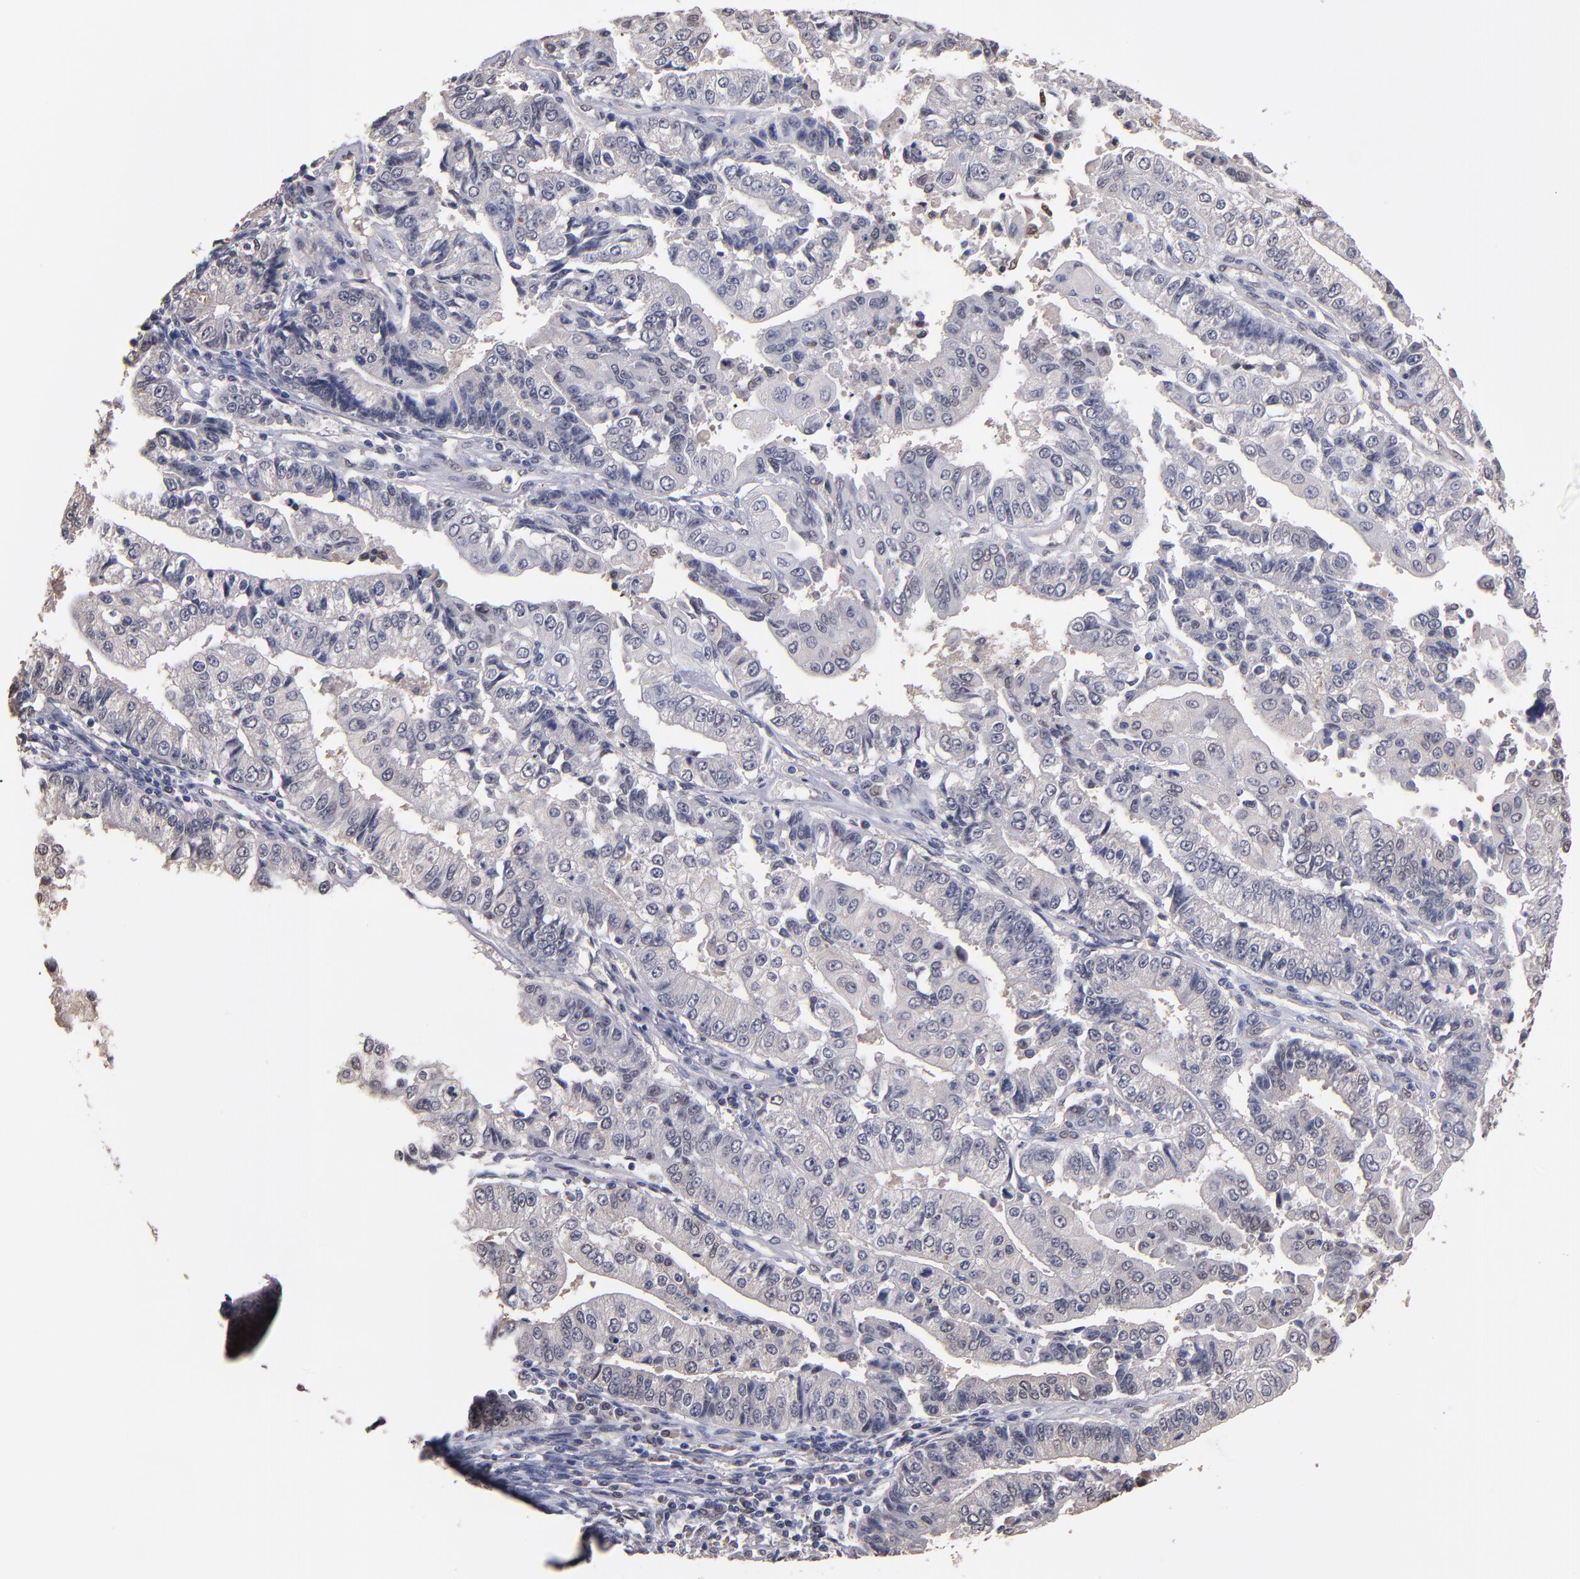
{"staining": {"intensity": "weak", "quantity": "<25%", "location": "cytoplasmic/membranous,nuclear"}, "tissue": "endometrial cancer", "cell_type": "Tumor cells", "image_type": "cancer", "snomed": [{"axis": "morphology", "description": "Adenocarcinoma, NOS"}, {"axis": "topography", "description": "Endometrium"}], "caption": "DAB immunohistochemical staining of adenocarcinoma (endometrial) shows no significant expression in tumor cells.", "gene": "PSMD10", "patient": {"sex": "female", "age": 75}}